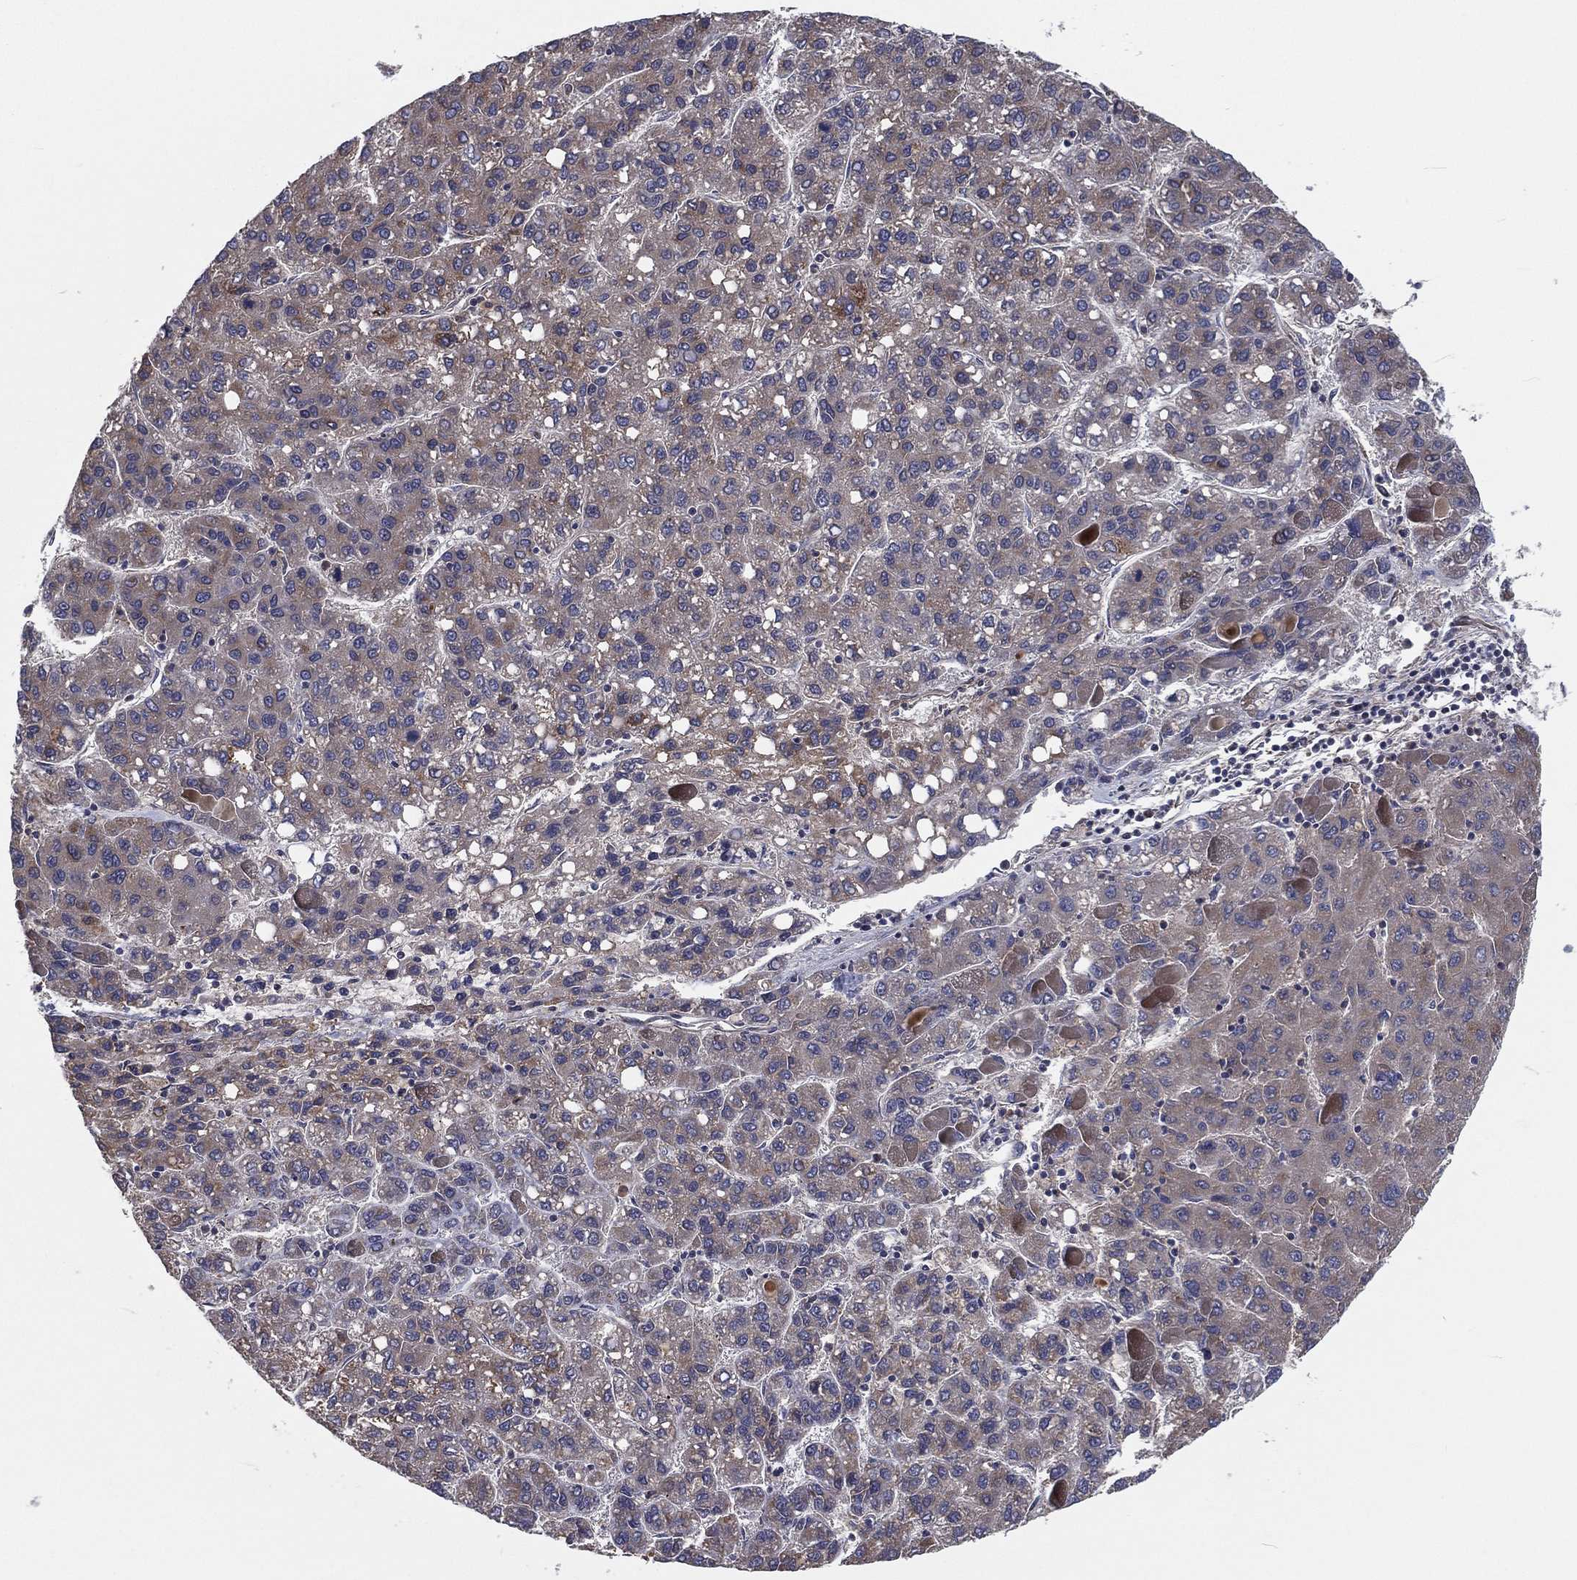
{"staining": {"intensity": "moderate", "quantity": "<25%", "location": "cytoplasmic/membranous"}, "tissue": "liver cancer", "cell_type": "Tumor cells", "image_type": "cancer", "snomed": [{"axis": "morphology", "description": "Carcinoma, Hepatocellular, NOS"}, {"axis": "topography", "description": "Liver"}], "caption": "Hepatocellular carcinoma (liver) stained with a protein marker demonstrates moderate staining in tumor cells.", "gene": "EIF2B5", "patient": {"sex": "female", "age": 82}}